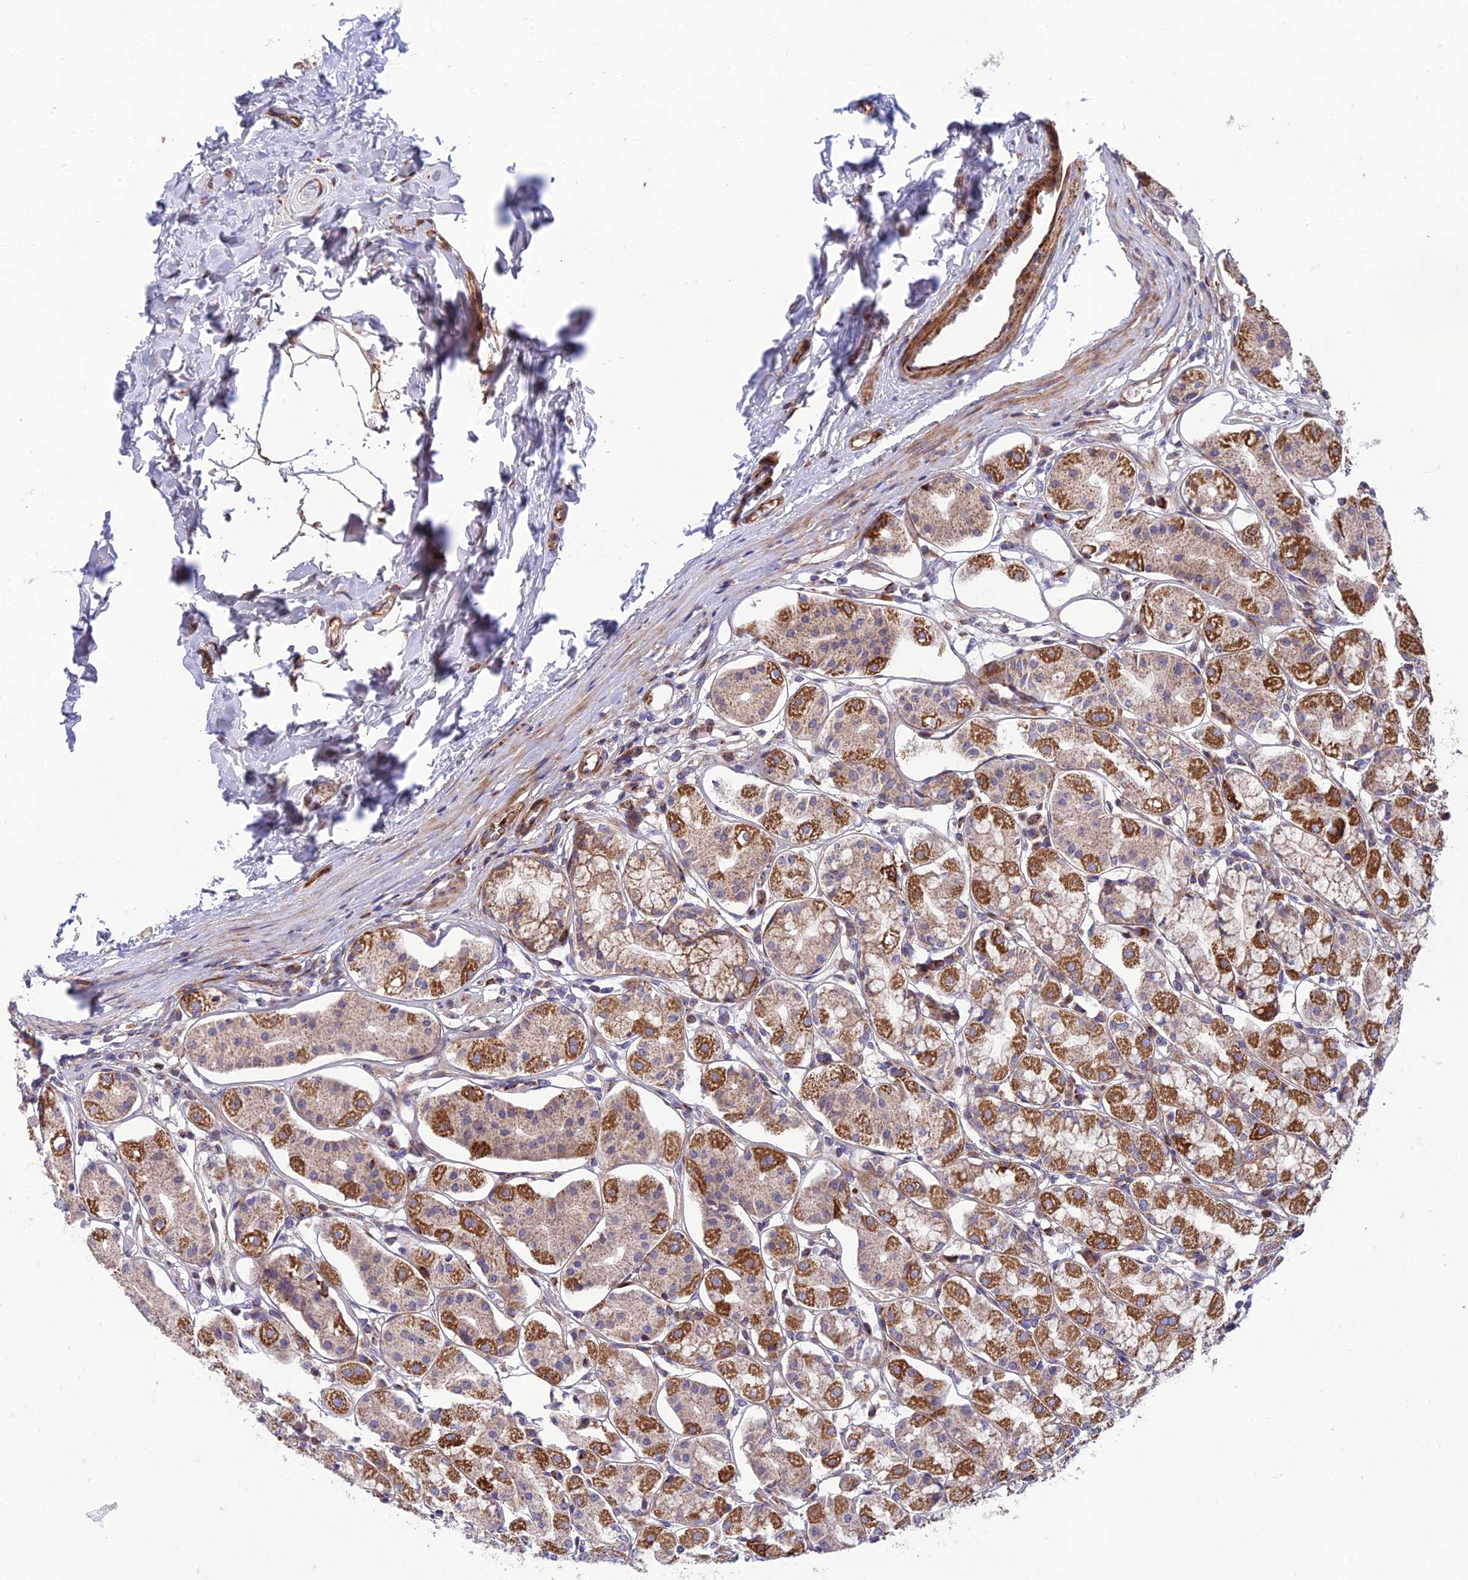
{"staining": {"intensity": "strong", "quantity": "<25%", "location": "cytoplasmic/membranous"}, "tissue": "stomach", "cell_type": "Glandular cells", "image_type": "normal", "snomed": [{"axis": "morphology", "description": "Normal tissue, NOS"}, {"axis": "topography", "description": "Stomach, lower"}], "caption": "IHC staining of benign stomach, which exhibits medium levels of strong cytoplasmic/membranous staining in about <25% of glandular cells indicating strong cytoplasmic/membranous protein staining. The staining was performed using DAB (brown) for protein detection and nuclei were counterstained in hematoxylin (blue).", "gene": "SEL1L3", "patient": {"sex": "female", "age": 56}}